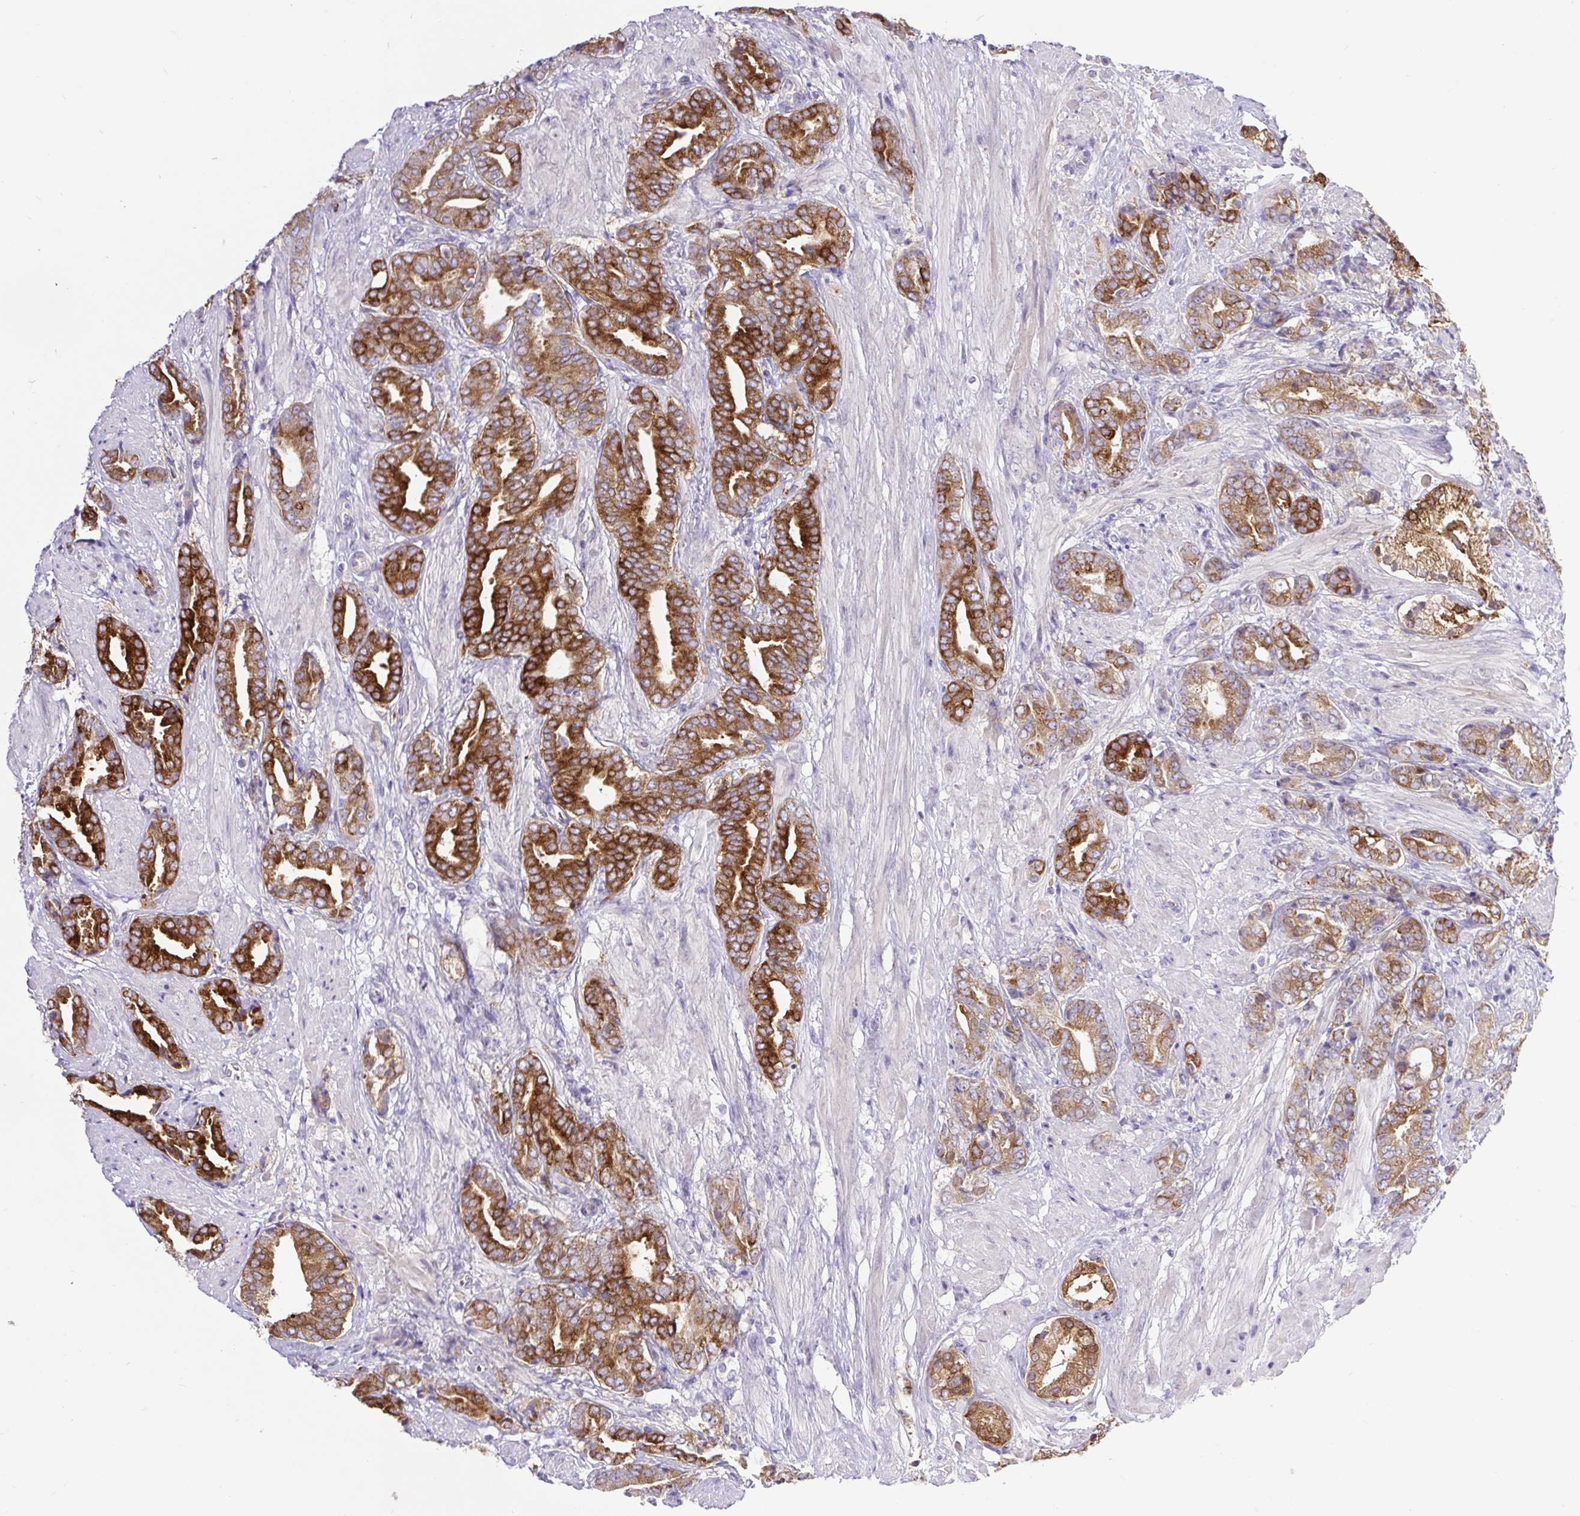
{"staining": {"intensity": "strong", "quantity": ">75%", "location": "nuclear"}, "tissue": "prostate cancer", "cell_type": "Tumor cells", "image_type": "cancer", "snomed": [{"axis": "morphology", "description": "Adenocarcinoma, High grade"}, {"axis": "topography", "description": "Prostate"}], "caption": "DAB immunohistochemical staining of prostate cancer reveals strong nuclear protein positivity in approximately >75% of tumor cells. (DAB (3,3'-diaminobenzidine) IHC, brown staining for protein, blue staining for nuclei).", "gene": "BCAS1", "patient": {"sex": "male", "age": 56}}